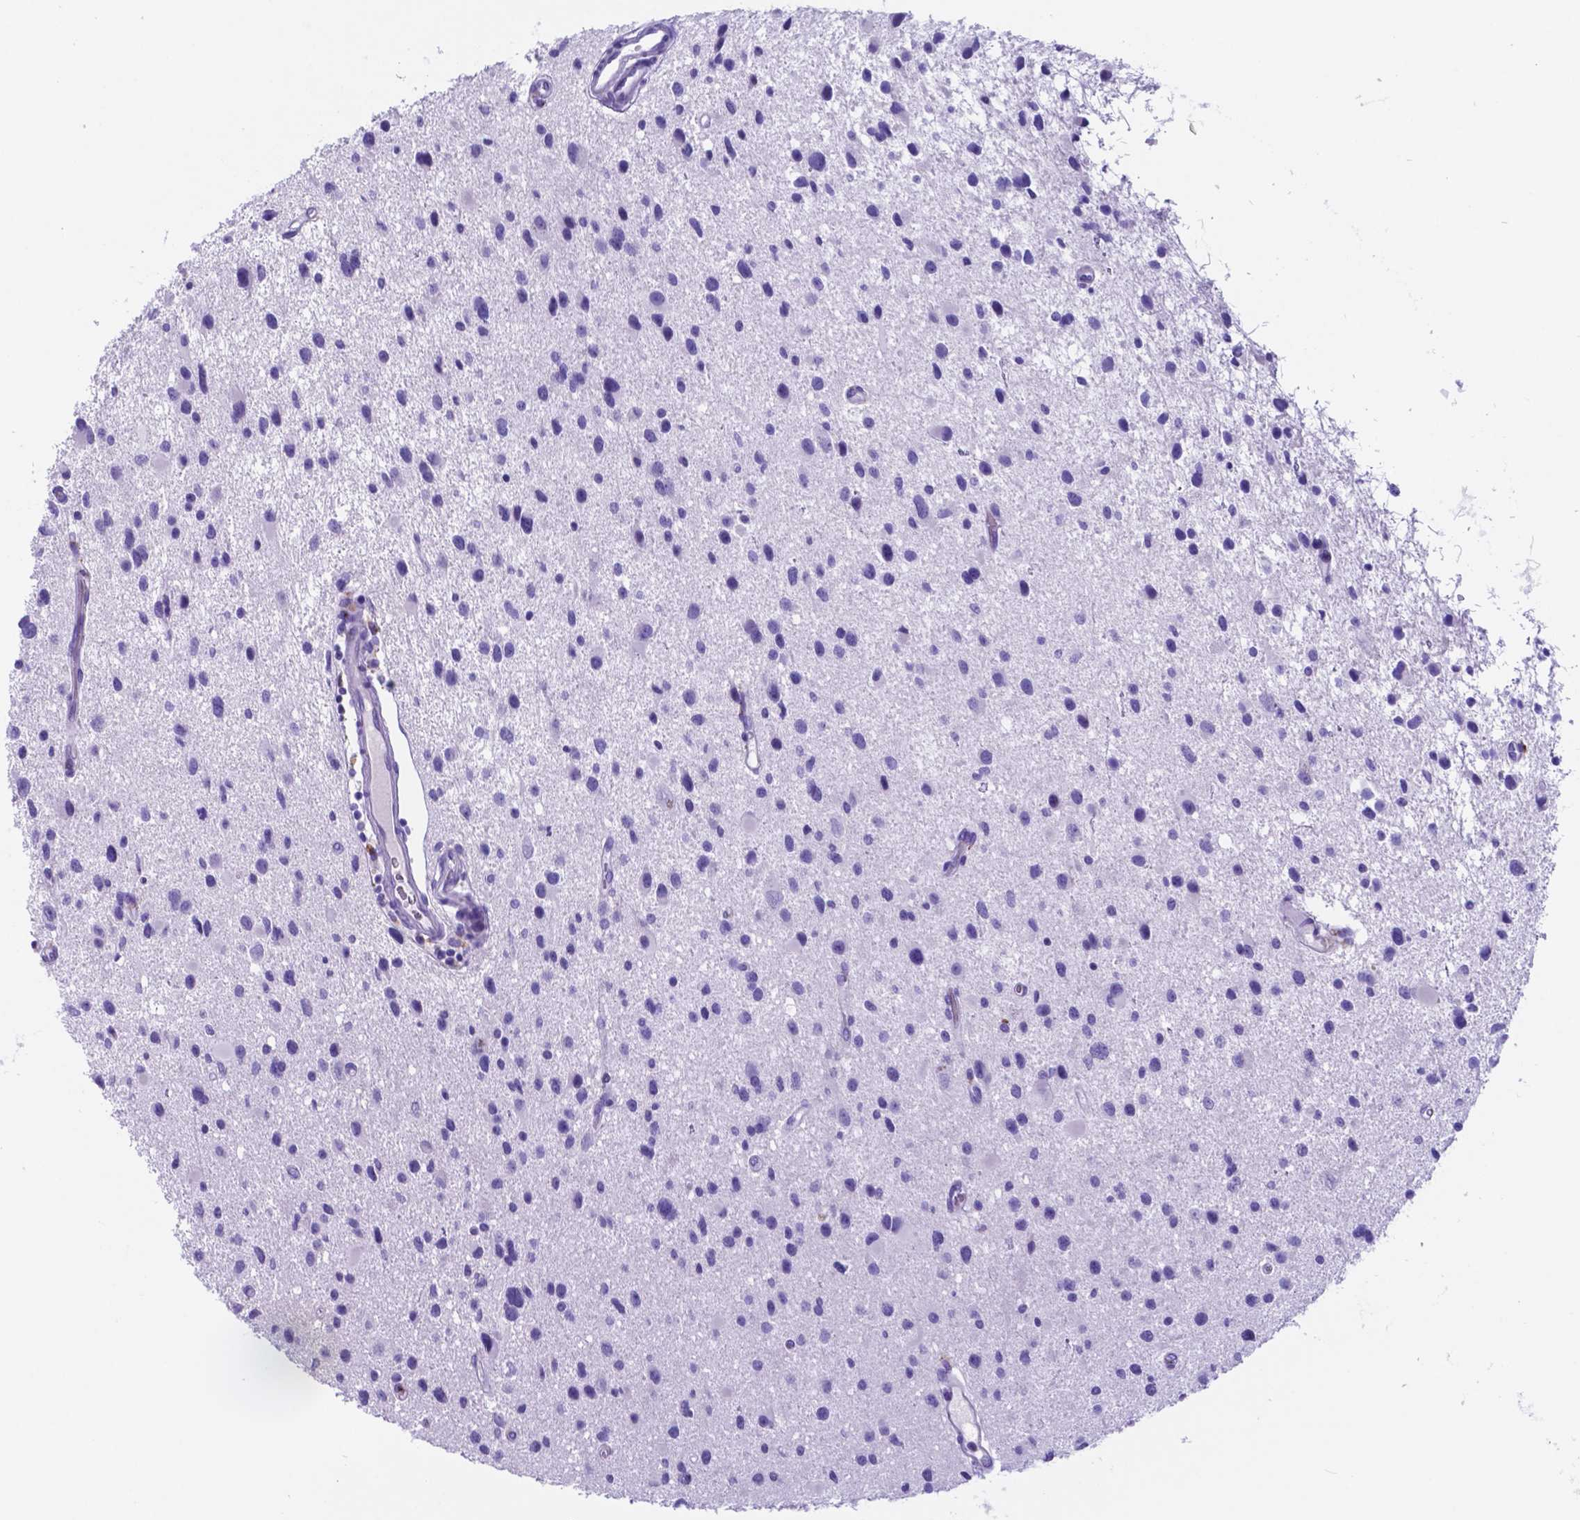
{"staining": {"intensity": "negative", "quantity": "none", "location": "none"}, "tissue": "glioma", "cell_type": "Tumor cells", "image_type": "cancer", "snomed": [{"axis": "morphology", "description": "Glioma, malignant, Low grade"}, {"axis": "topography", "description": "Brain"}], "caption": "Immunohistochemistry image of neoplastic tissue: malignant glioma (low-grade) stained with DAB (3,3'-diaminobenzidine) exhibits no significant protein staining in tumor cells. (IHC, brightfield microscopy, high magnification).", "gene": "DNAAF8", "patient": {"sex": "female", "age": 32}}